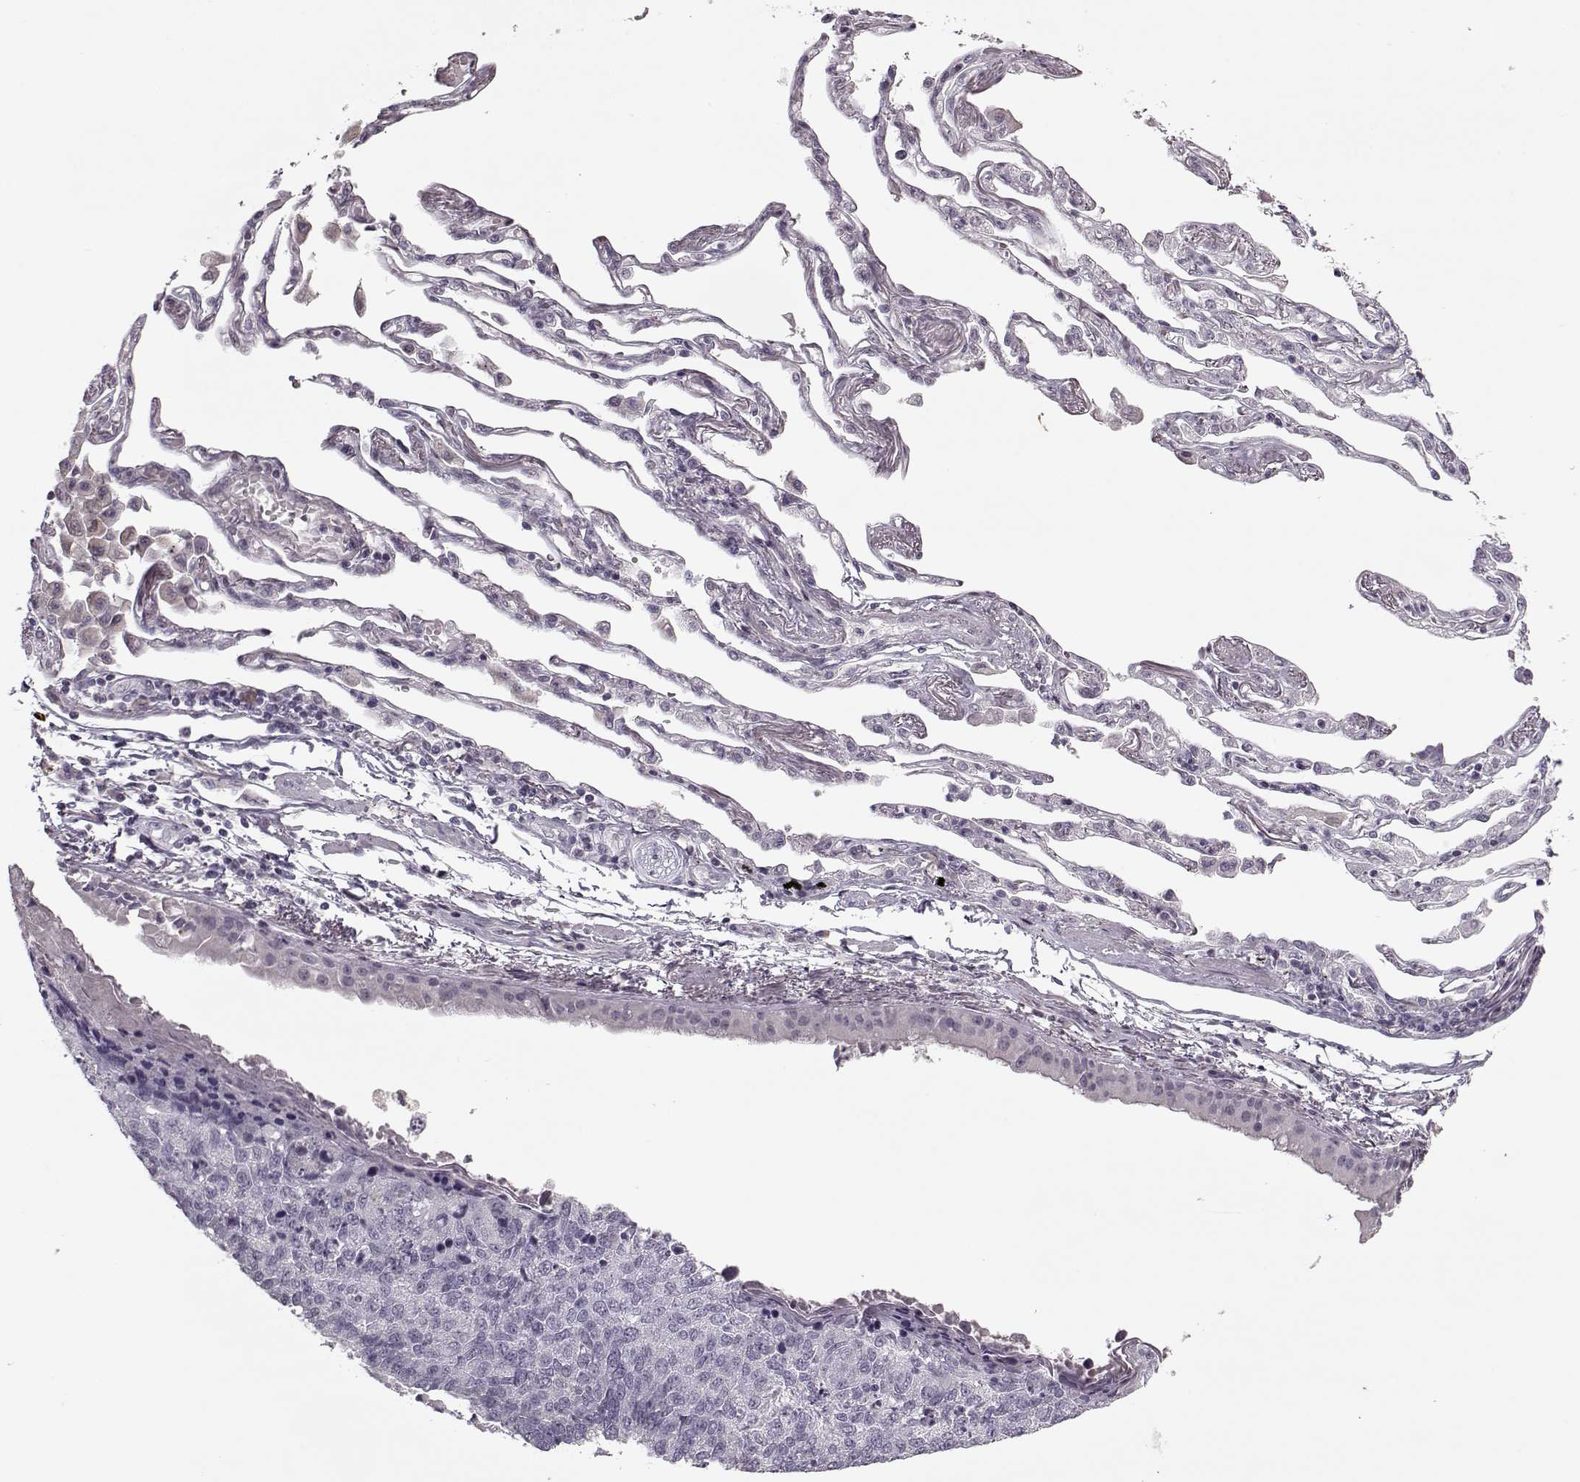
{"staining": {"intensity": "negative", "quantity": "none", "location": "none"}, "tissue": "lung cancer", "cell_type": "Tumor cells", "image_type": "cancer", "snomed": [{"axis": "morphology", "description": "Squamous cell carcinoma, NOS"}, {"axis": "topography", "description": "Lung"}], "caption": "There is no significant positivity in tumor cells of lung squamous cell carcinoma.", "gene": "KRT9", "patient": {"sex": "male", "age": 73}}